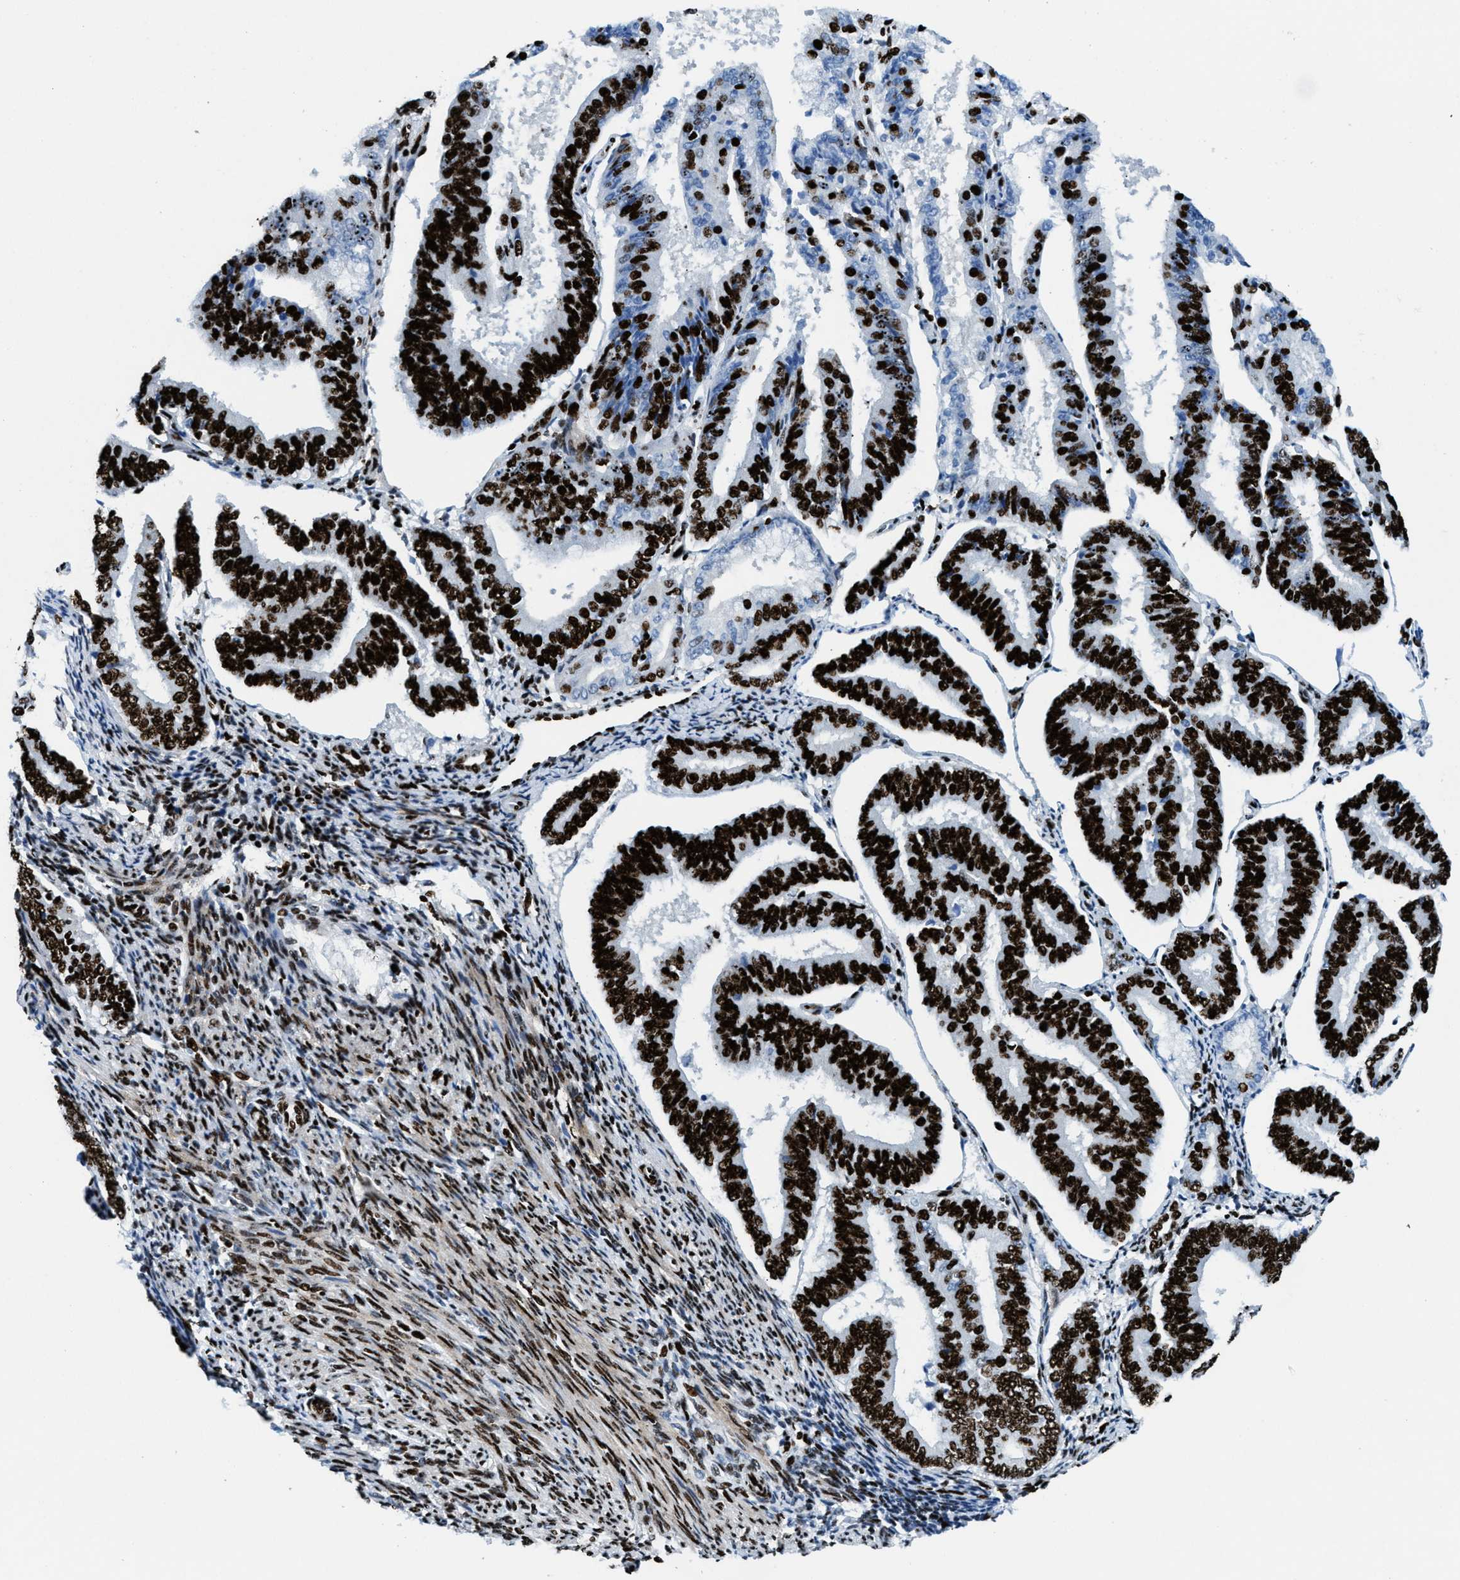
{"staining": {"intensity": "strong", "quantity": ">75%", "location": "nuclear"}, "tissue": "endometrial cancer", "cell_type": "Tumor cells", "image_type": "cancer", "snomed": [{"axis": "morphology", "description": "Adenocarcinoma, NOS"}, {"axis": "topography", "description": "Endometrium"}], "caption": "Immunohistochemical staining of human endometrial cancer shows high levels of strong nuclear positivity in about >75% of tumor cells. Nuclei are stained in blue.", "gene": "NONO", "patient": {"sex": "female", "age": 63}}